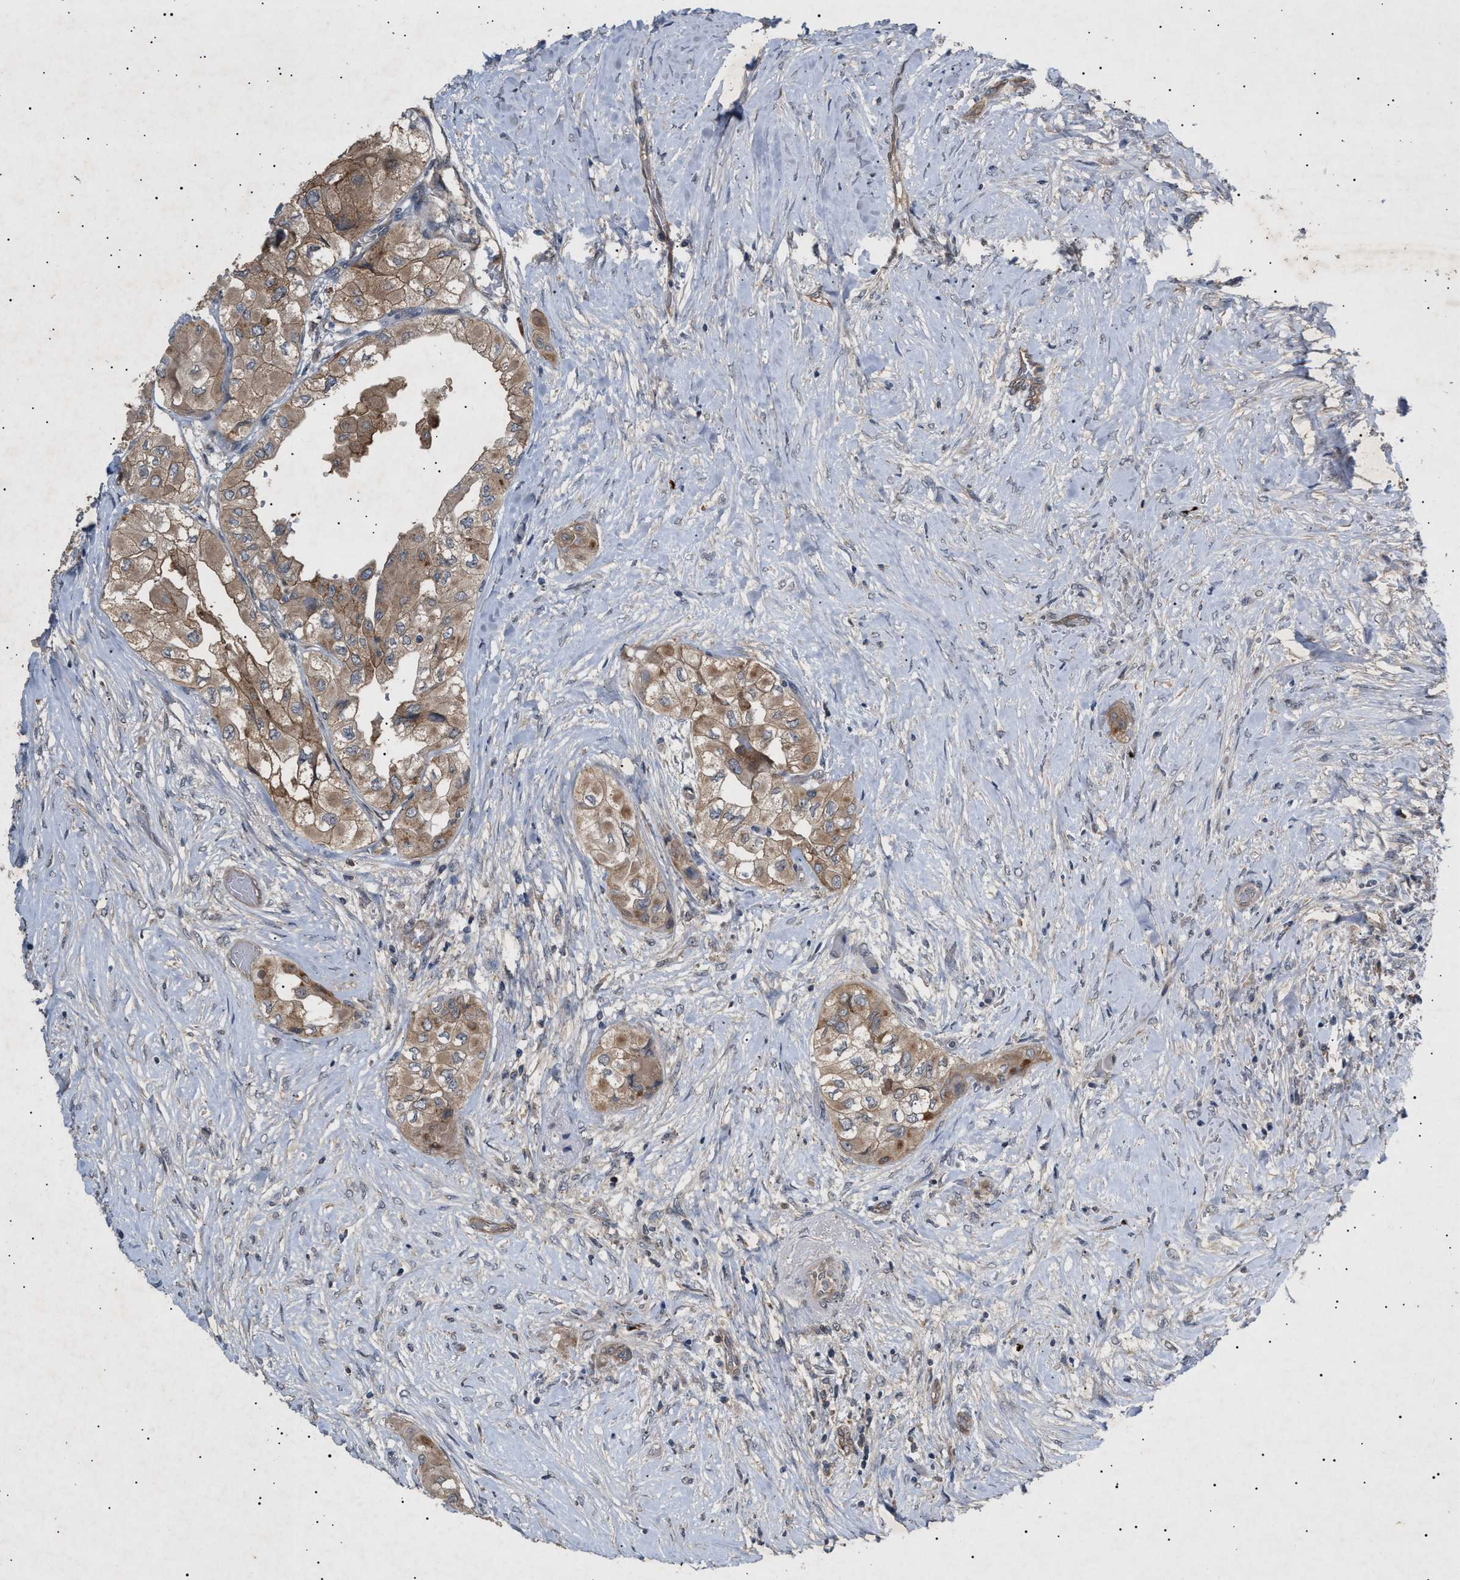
{"staining": {"intensity": "moderate", "quantity": ">75%", "location": "cytoplasmic/membranous"}, "tissue": "thyroid cancer", "cell_type": "Tumor cells", "image_type": "cancer", "snomed": [{"axis": "morphology", "description": "Papillary adenocarcinoma, NOS"}, {"axis": "topography", "description": "Thyroid gland"}], "caption": "A micrograph showing moderate cytoplasmic/membranous staining in approximately >75% of tumor cells in thyroid papillary adenocarcinoma, as visualized by brown immunohistochemical staining.", "gene": "SIRT5", "patient": {"sex": "female", "age": 59}}